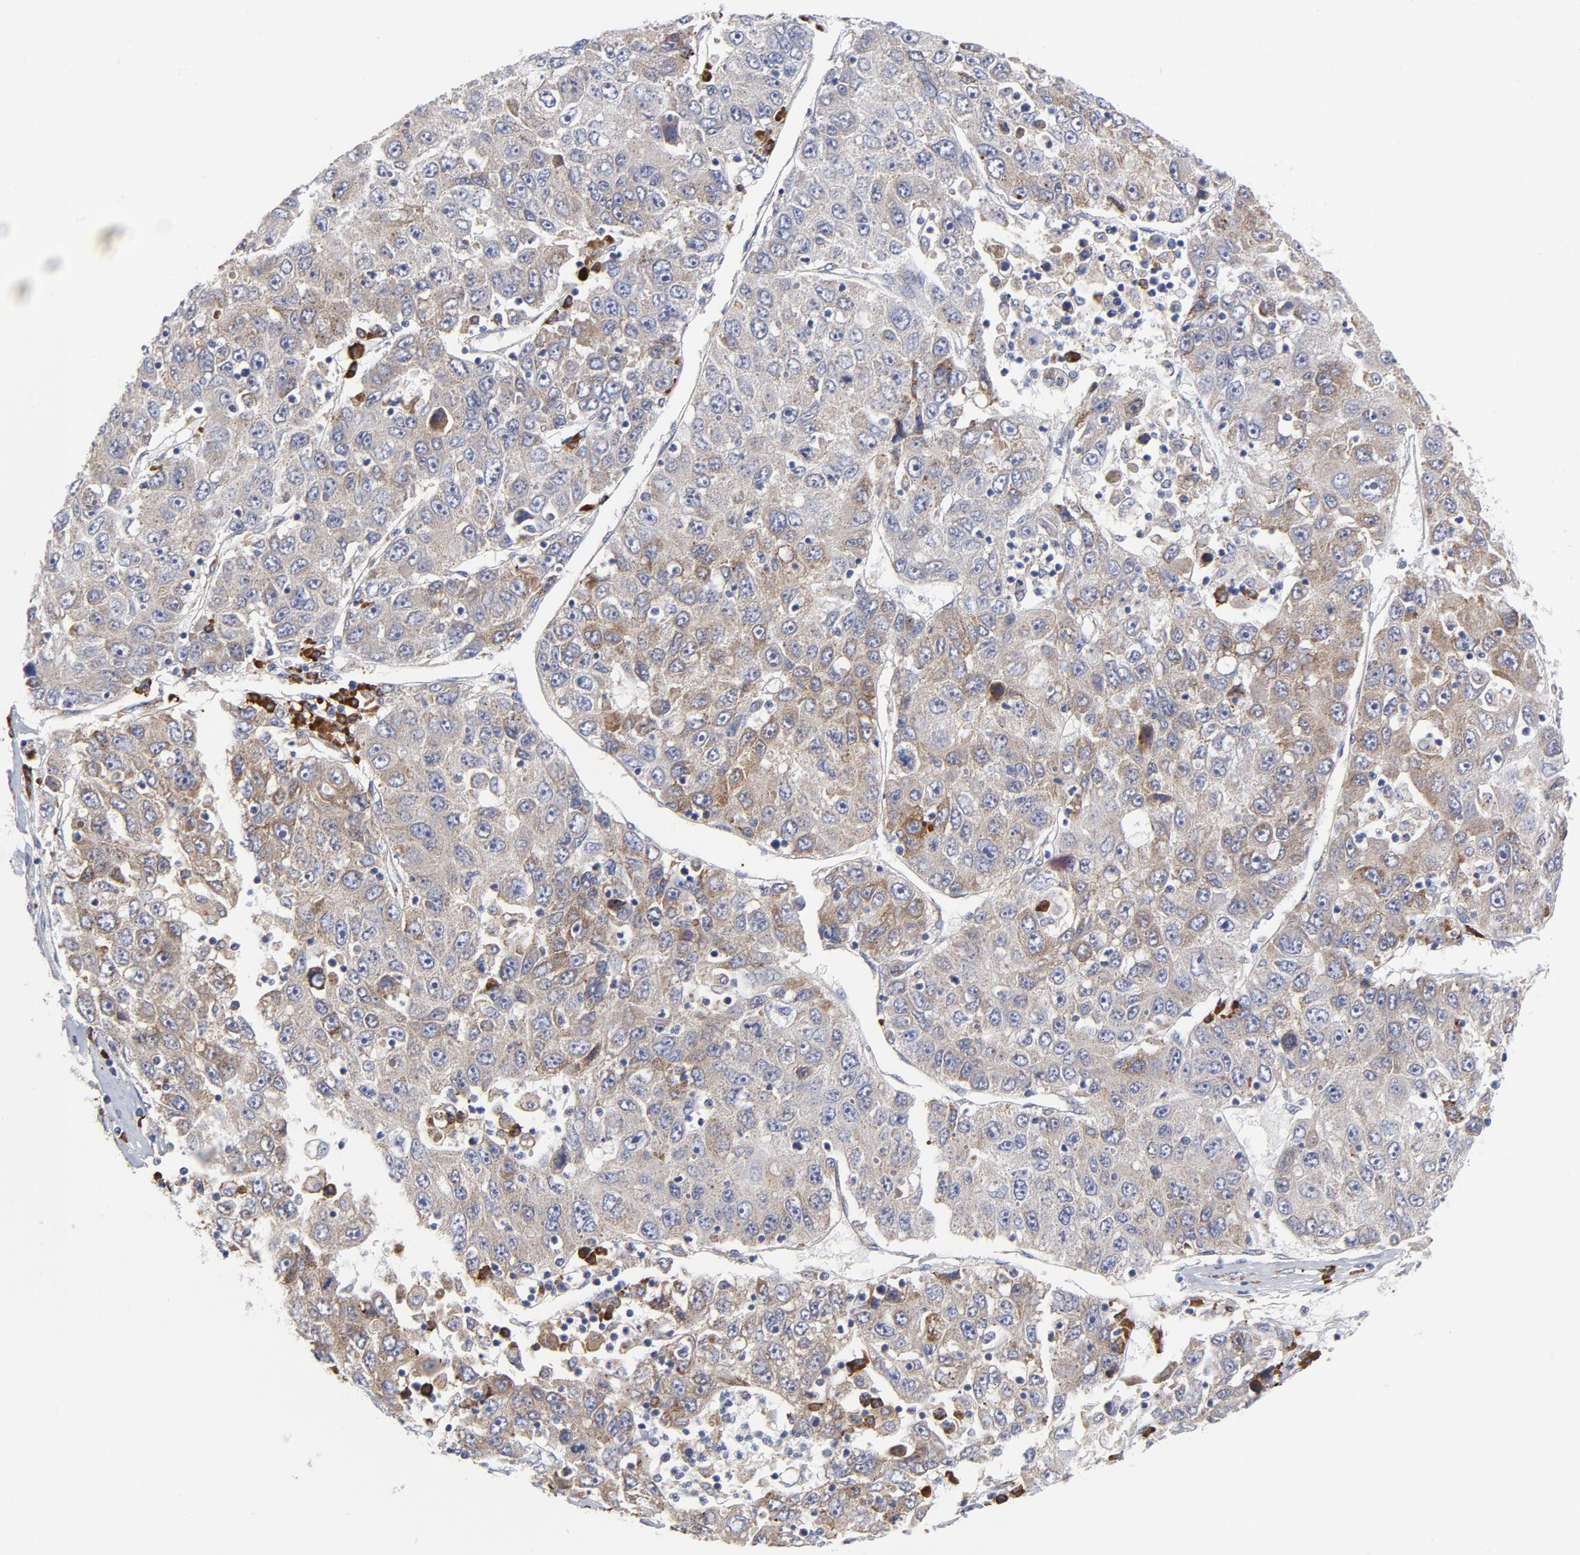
{"staining": {"intensity": "moderate", "quantity": "25%-75%", "location": "cytoplasmic/membranous"}, "tissue": "liver cancer", "cell_type": "Tumor cells", "image_type": "cancer", "snomed": [{"axis": "morphology", "description": "Carcinoma, Hepatocellular, NOS"}, {"axis": "topography", "description": "Liver"}], "caption": "The image exhibits staining of liver hepatocellular carcinoma, revealing moderate cytoplasmic/membranous protein staining (brown color) within tumor cells.", "gene": "RAPGEF3", "patient": {"sex": "male", "age": 49}}